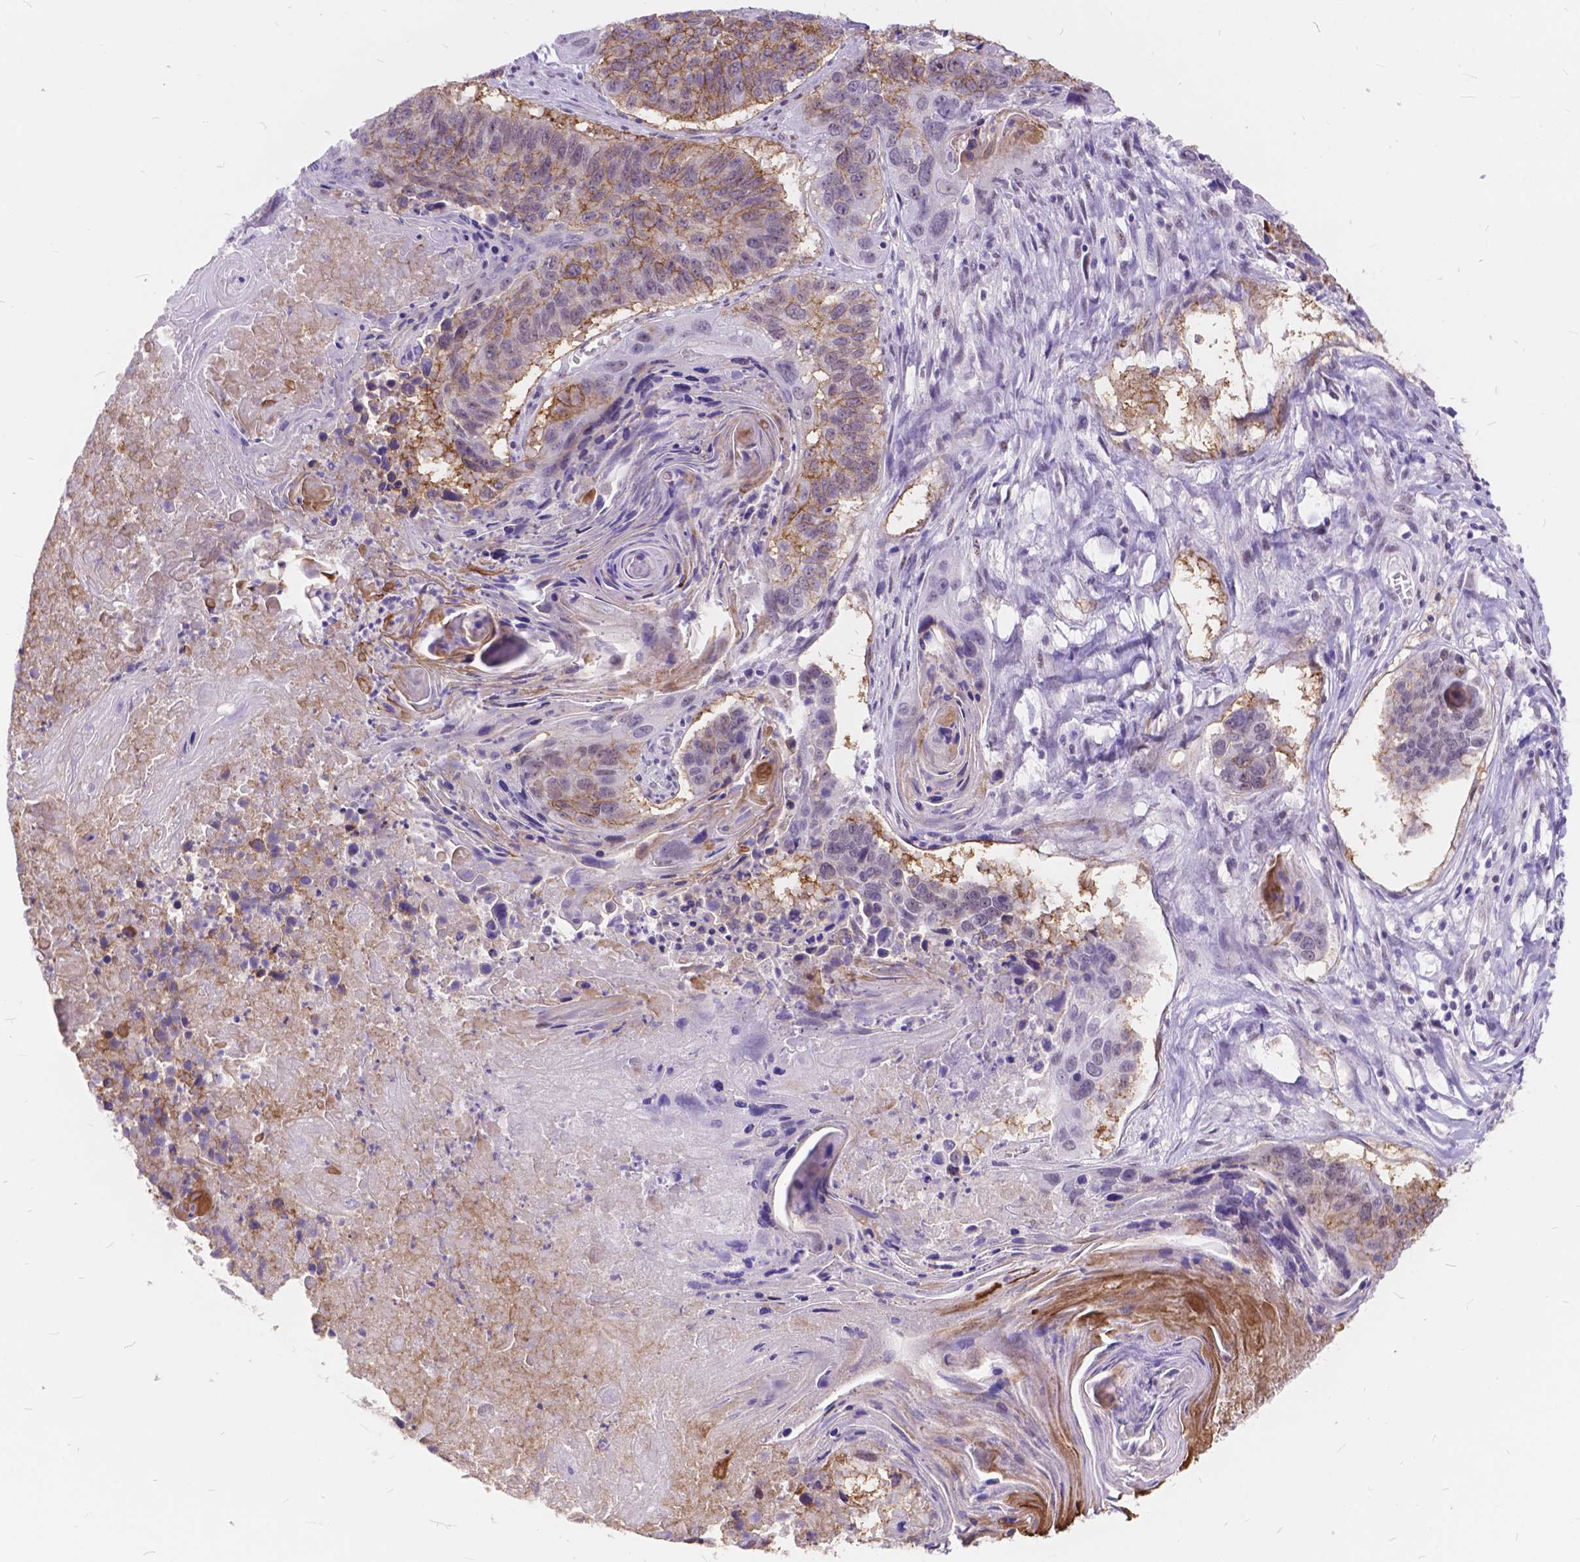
{"staining": {"intensity": "moderate", "quantity": ">75%", "location": "cytoplasmic/membranous"}, "tissue": "lung cancer", "cell_type": "Tumor cells", "image_type": "cancer", "snomed": [{"axis": "morphology", "description": "Squamous cell carcinoma, NOS"}, {"axis": "topography", "description": "Lung"}], "caption": "A brown stain highlights moderate cytoplasmic/membranous positivity of a protein in human squamous cell carcinoma (lung) tumor cells.", "gene": "MAN2C1", "patient": {"sex": "male", "age": 73}}